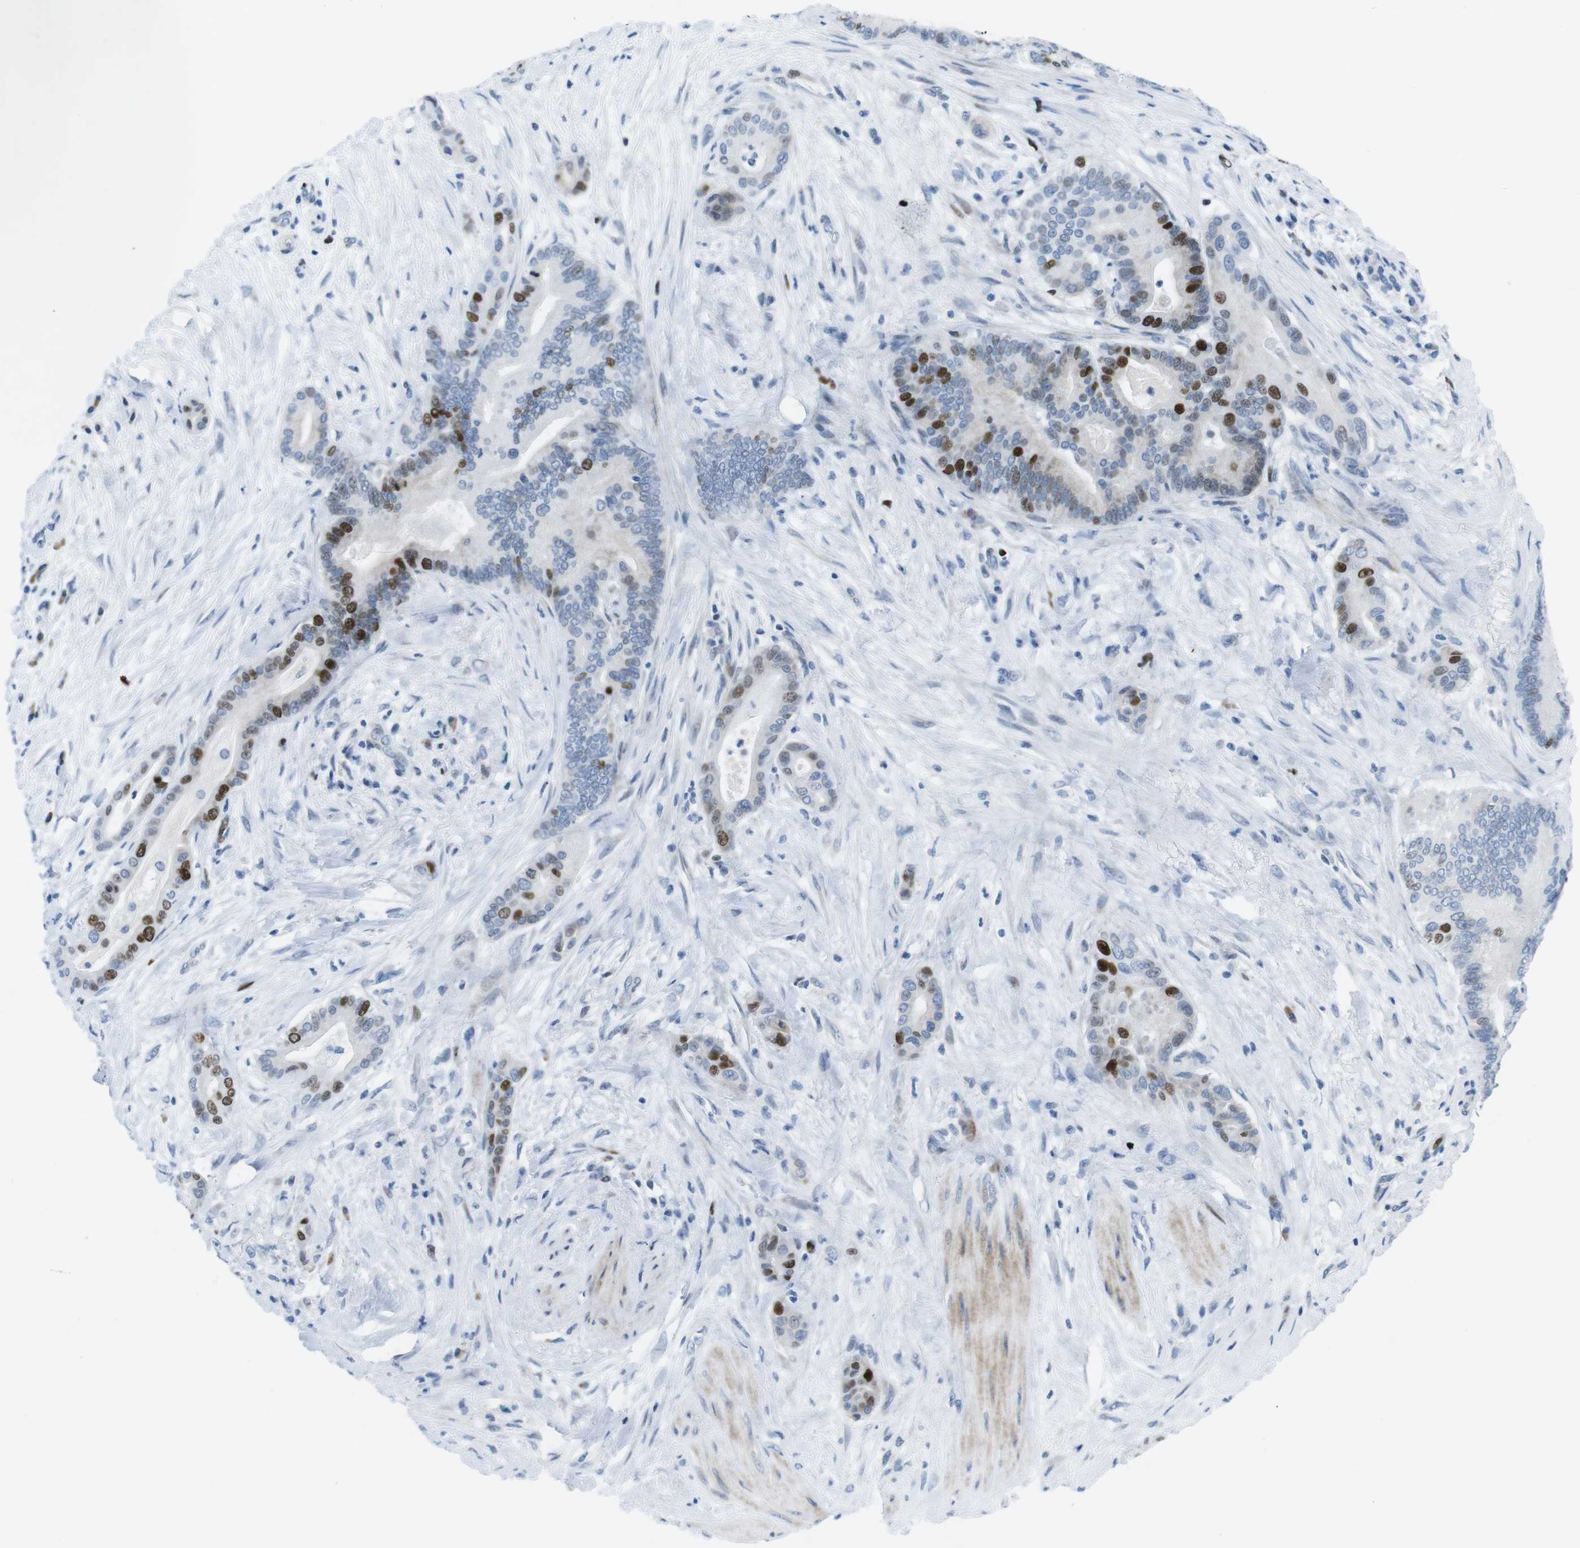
{"staining": {"intensity": "strong", "quantity": "<25%", "location": "nuclear"}, "tissue": "pancreatic cancer", "cell_type": "Tumor cells", "image_type": "cancer", "snomed": [{"axis": "morphology", "description": "Normal tissue, NOS"}, {"axis": "morphology", "description": "Adenocarcinoma, NOS"}, {"axis": "topography", "description": "Pancreas"}], "caption": "Adenocarcinoma (pancreatic) stained with DAB (3,3'-diaminobenzidine) immunohistochemistry (IHC) exhibits medium levels of strong nuclear staining in approximately <25% of tumor cells.", "gene": "CHAF1A", "patient": {"sex": "male", "age": 63}}